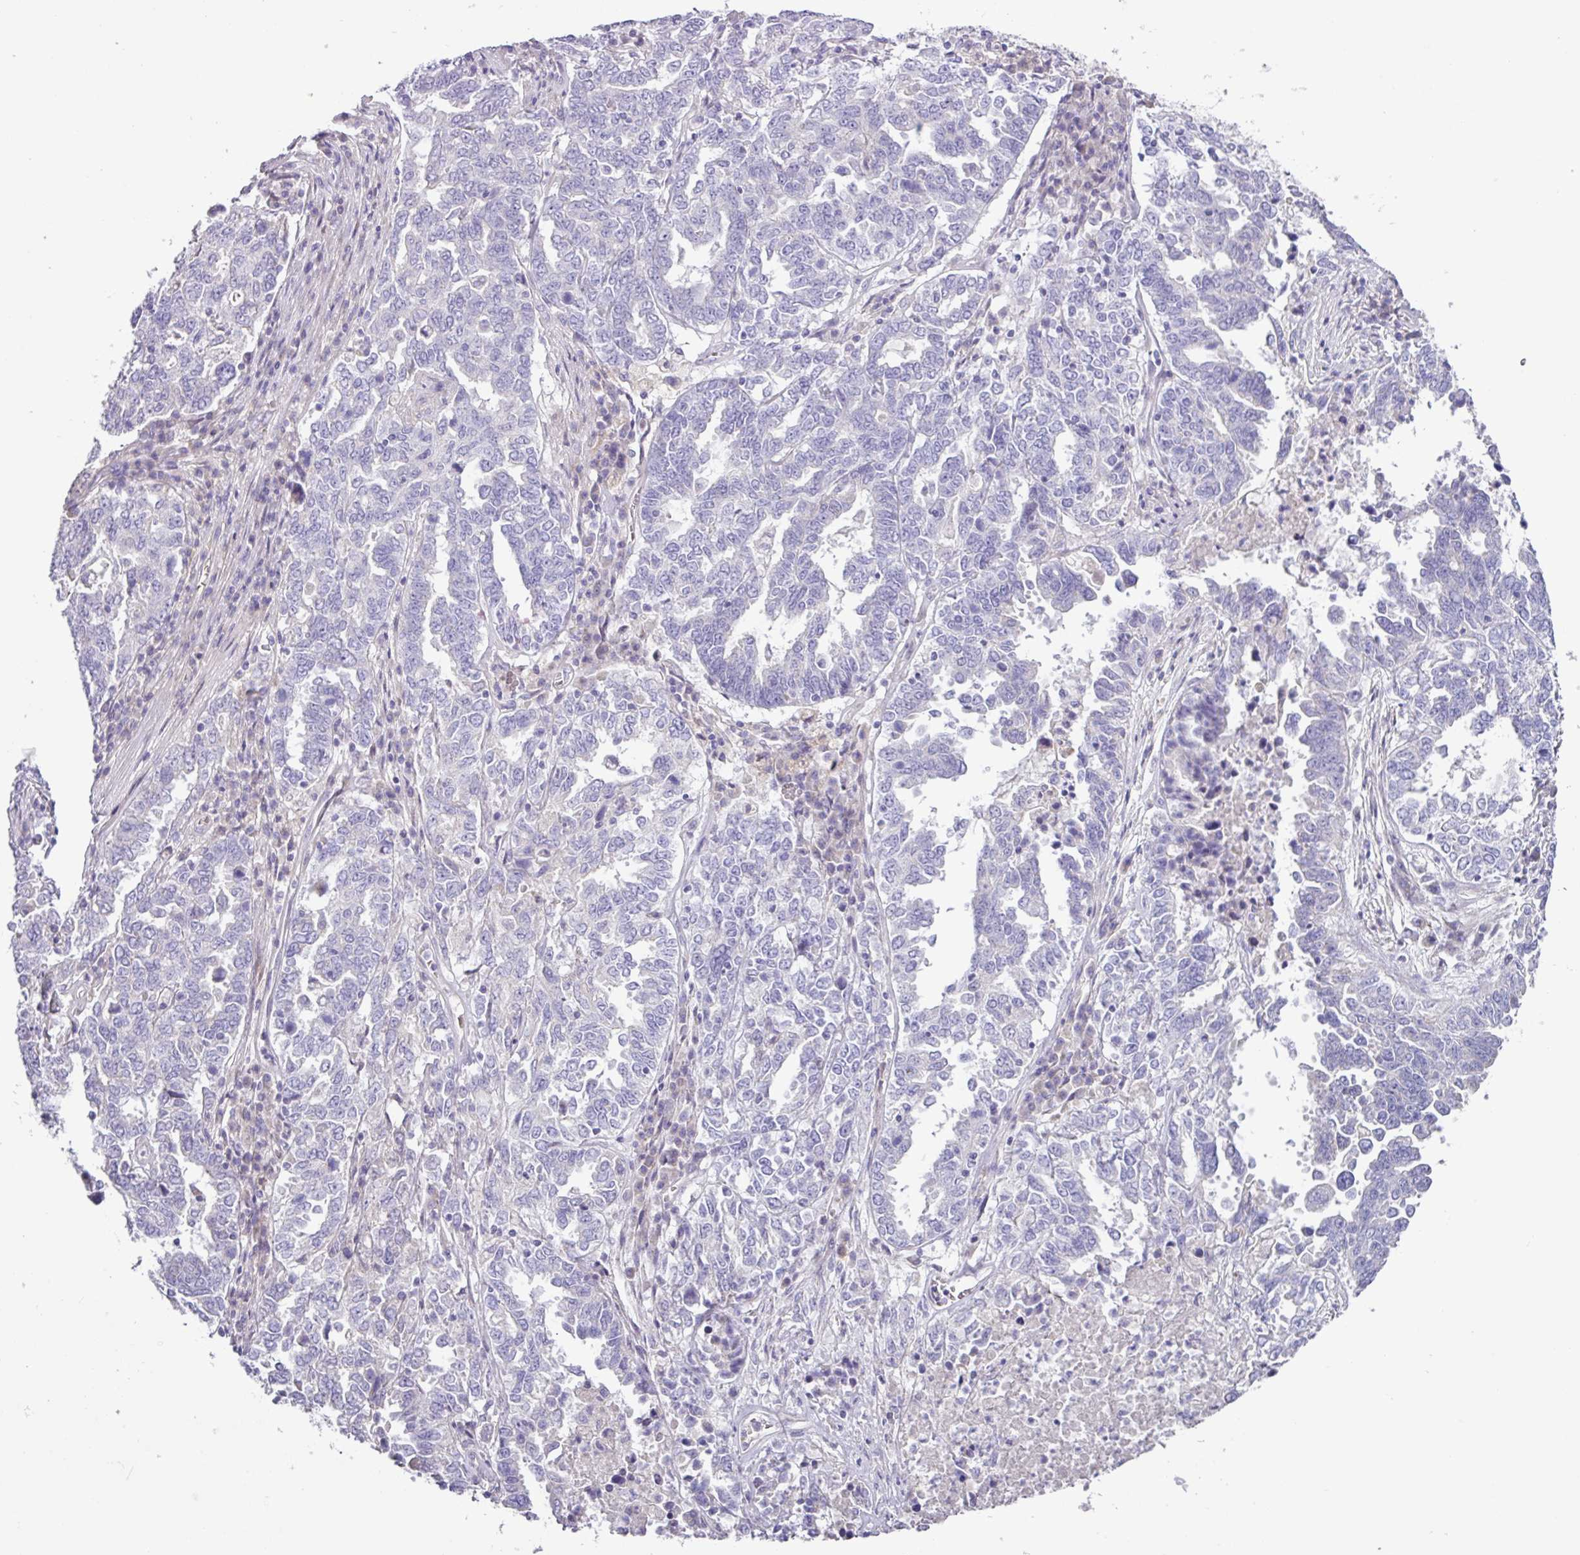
{"staining": {"intensity": "negative", "quantity": "none", "location": "none"}, "tissue": "ovarian cancer", "cell_type": "Tumor cells", "image_type": "cancer", "snomed": [{"axis": "morphology", "description": "Carcinoma, endometroid"}, {"axis": "topography", "description": "Ovary"}], "caption": "DAB immunohistochemical staining of ovarian endometroid carcinoma displays no significant staining in tumor cells. (DAB immunohistochemistry visualized using brightfield microscopy, high magnification).", "gene": "RGS16", "patient": {"sex": "female", "age": 62}}